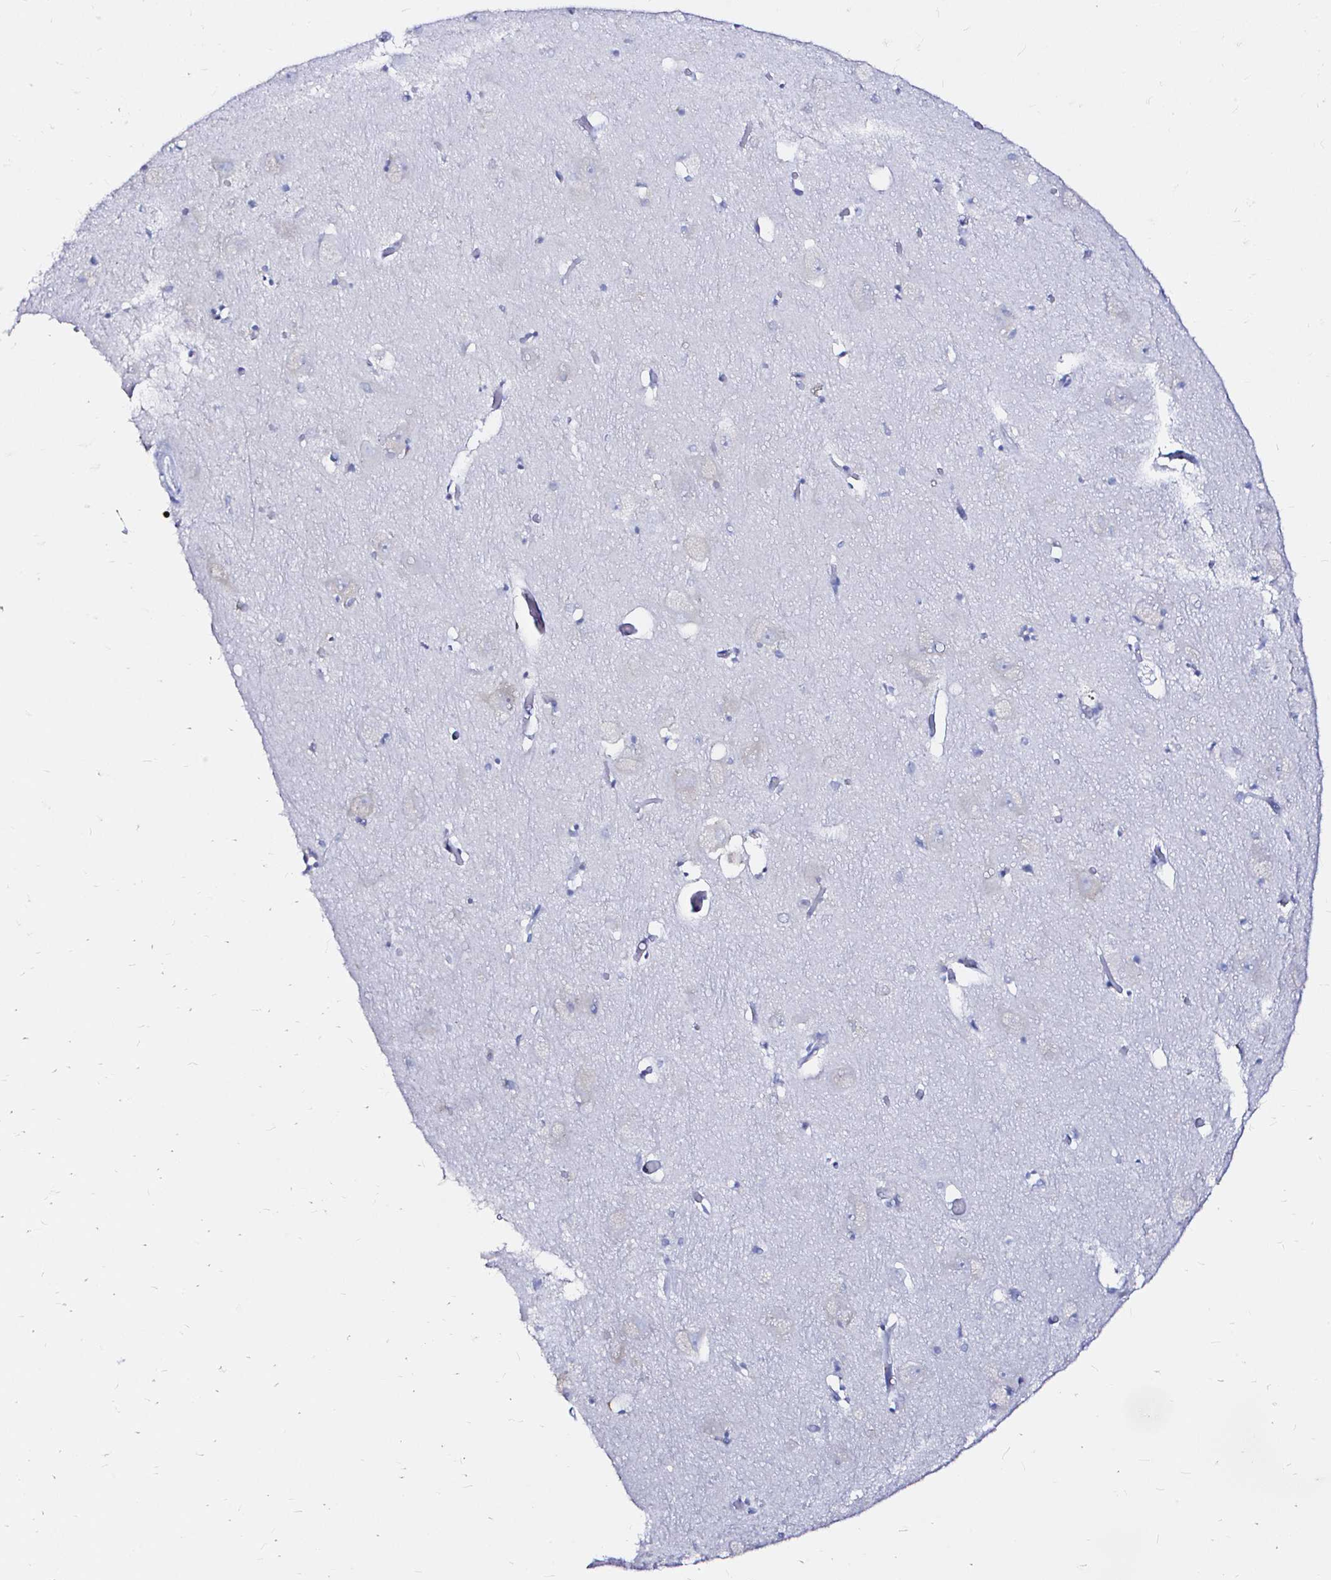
{"staining": {"intensity": "negative", "quantity": "none", "location": "none"}, "tissue": "caudate", "cell_type": "Glial cells", "image_type": "normal", "snomed": [{"axis": "morphology", "description": "Normal tissue, NOS"}, {"axis": "topography", "description": "Lateral ventricle wall"}, {"axis": "topography", "description": "Hippocampus"}], "caption": "Immunohistochemical staining of normal human caudate shows no significant positivity in glial cells. The staining is performed using DAB (3,3'-diaminobenzidine) brown chromogen with nuclei counter-stained in using hematoxylin.", "gene": "ZNF432", "patient": {"sex": "female", "age": 63}}